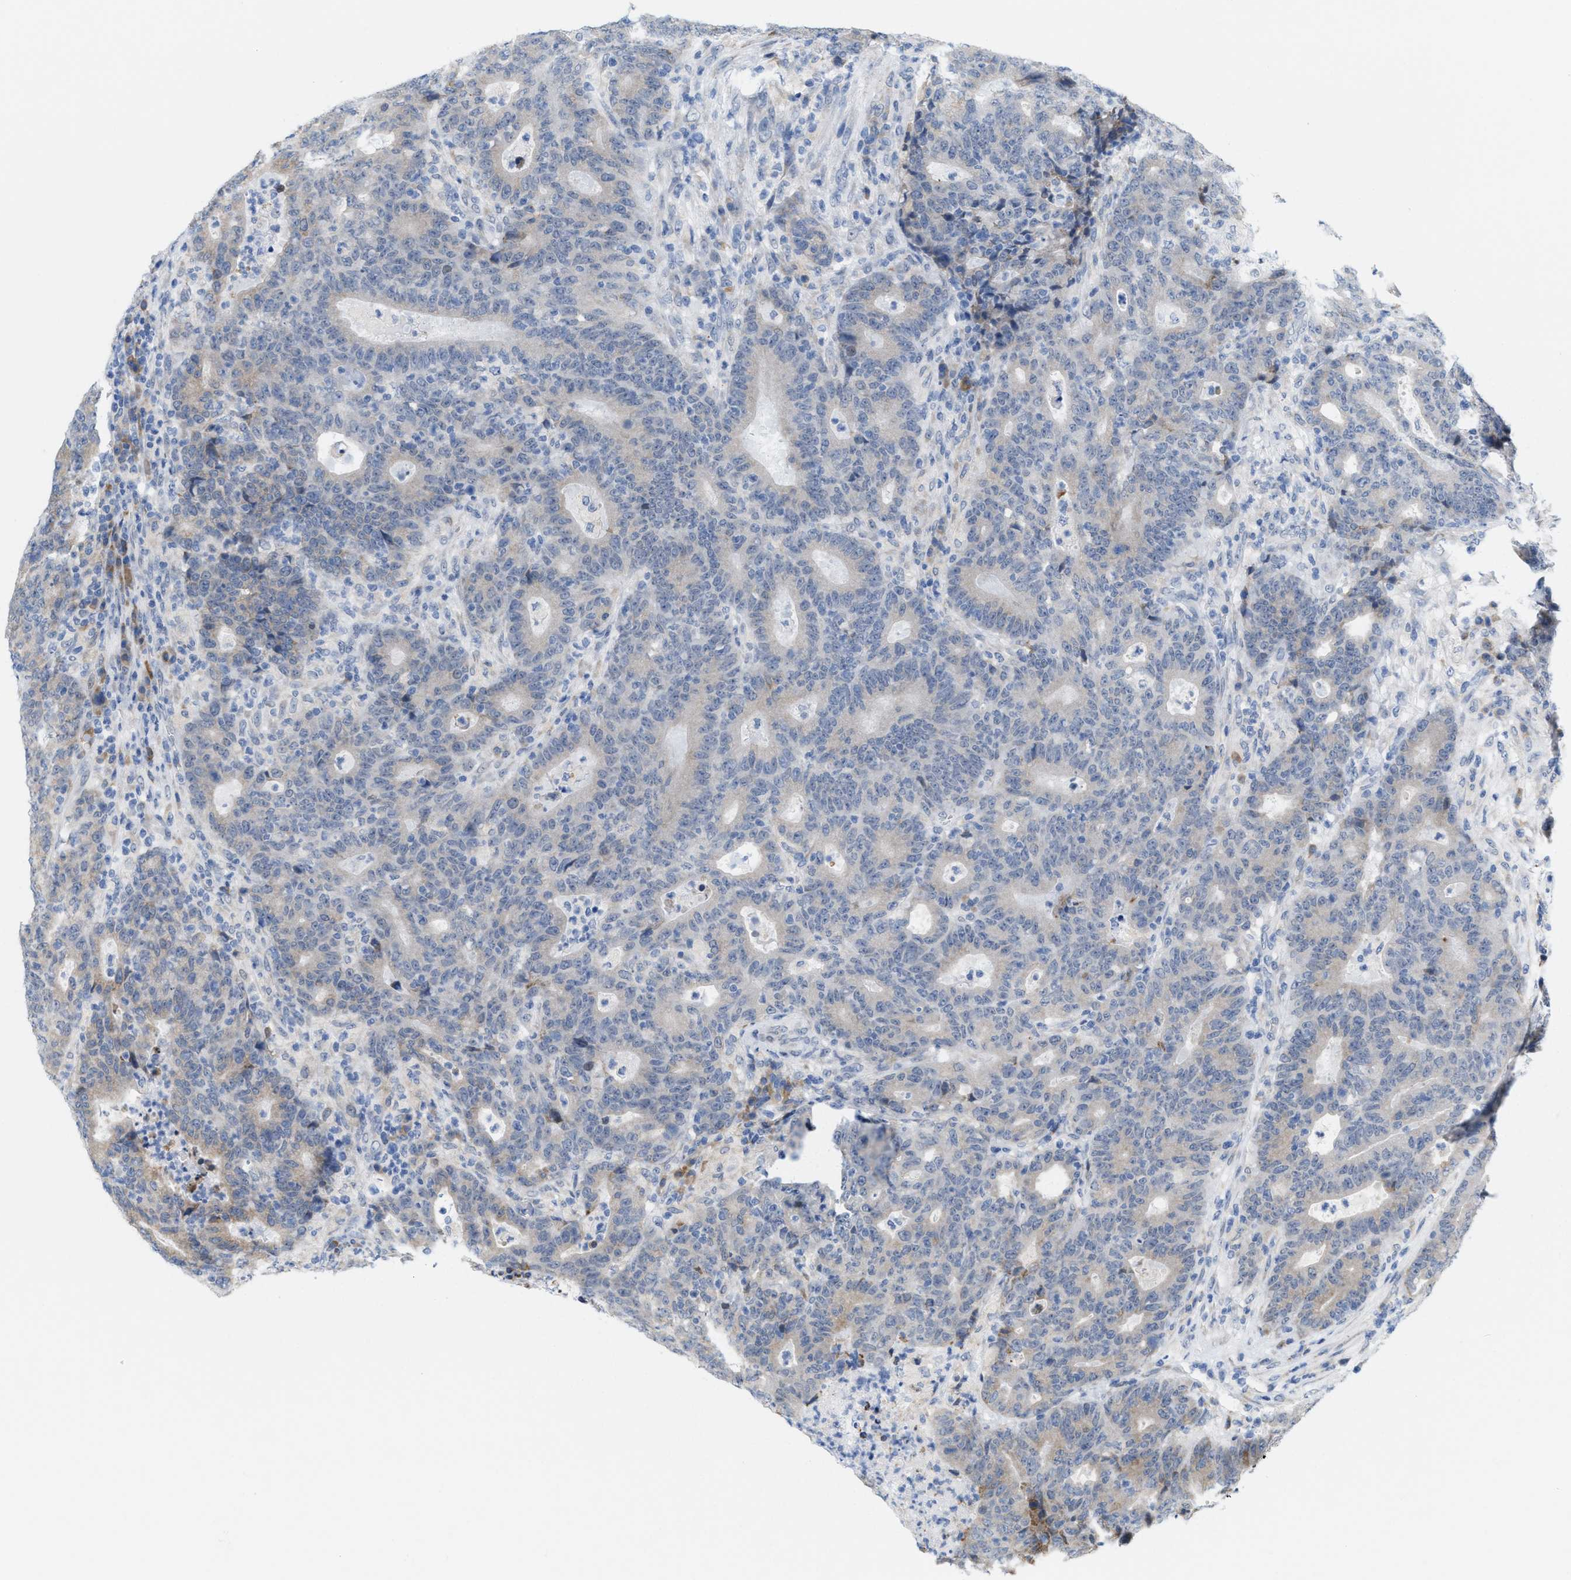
{"staining": {"intensity": "weak", "quantity": "25%-75%", "location": "cytoplasmic/membranous"}, "tissue": "colorectal cancer", "cell_type": "Tumor cells", "image_type": "cancer", "snomed": [{"axis": "morphology", "description": "Adenocarcinoma, NOS"}, {"axis": "topography", "description": "Colon"}], "caption": "Immunohistochemistry staining of colorectal adenocarcinoma, which displays low levels of weak cytoplasmic/membranous staining in approximately 25%-75% of tumor cells indicating weak cytoplasmic/membranous protein staining. The staining was performed using DAB (3,3'-diaminobenzidine) (brown) for protein detection and nuclei were counterstained in hematoxylin (blue).", "gene": "KIFC3", "patient": {"sex": "female", "age": 75}}